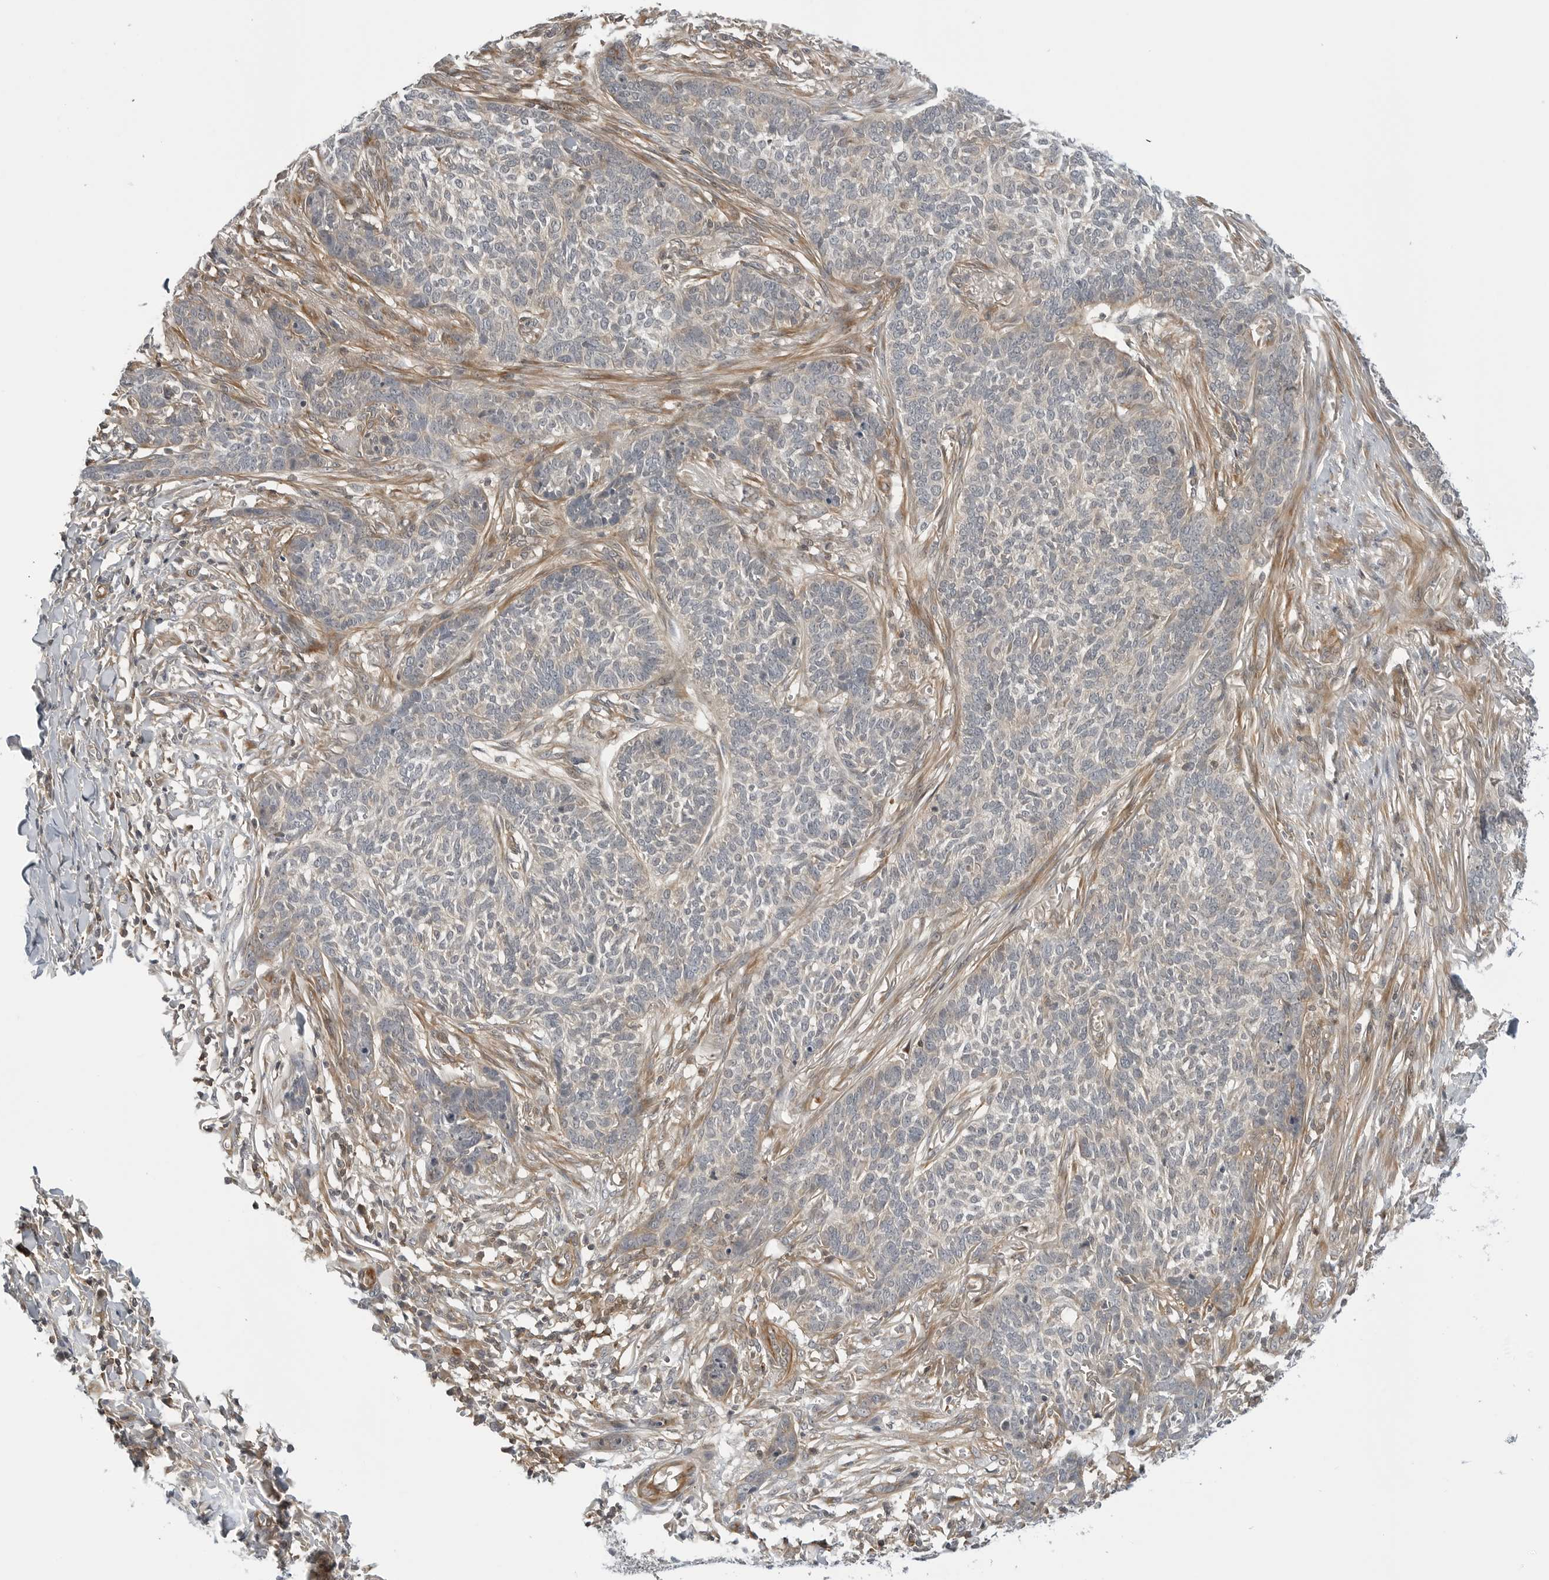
{"staining": {"intensity": "weak", "quantity": "<25%", "location": "cytoplasmic/membranous"}, "tissue": "skin cancer", "cell_type": "Tumor cells", "image_type": "cancer", "snomed": [{"axis": "morphology", "description": "Basal cell carcinoma"}, {"axis": "topography", "description": "Skin"}], "caption": "Tumor cells show no significant protein expression in skin cancer (basal cell carcinoma).", "gene": "STXBP3", "patient": {"sex": "male", "age": 85}}